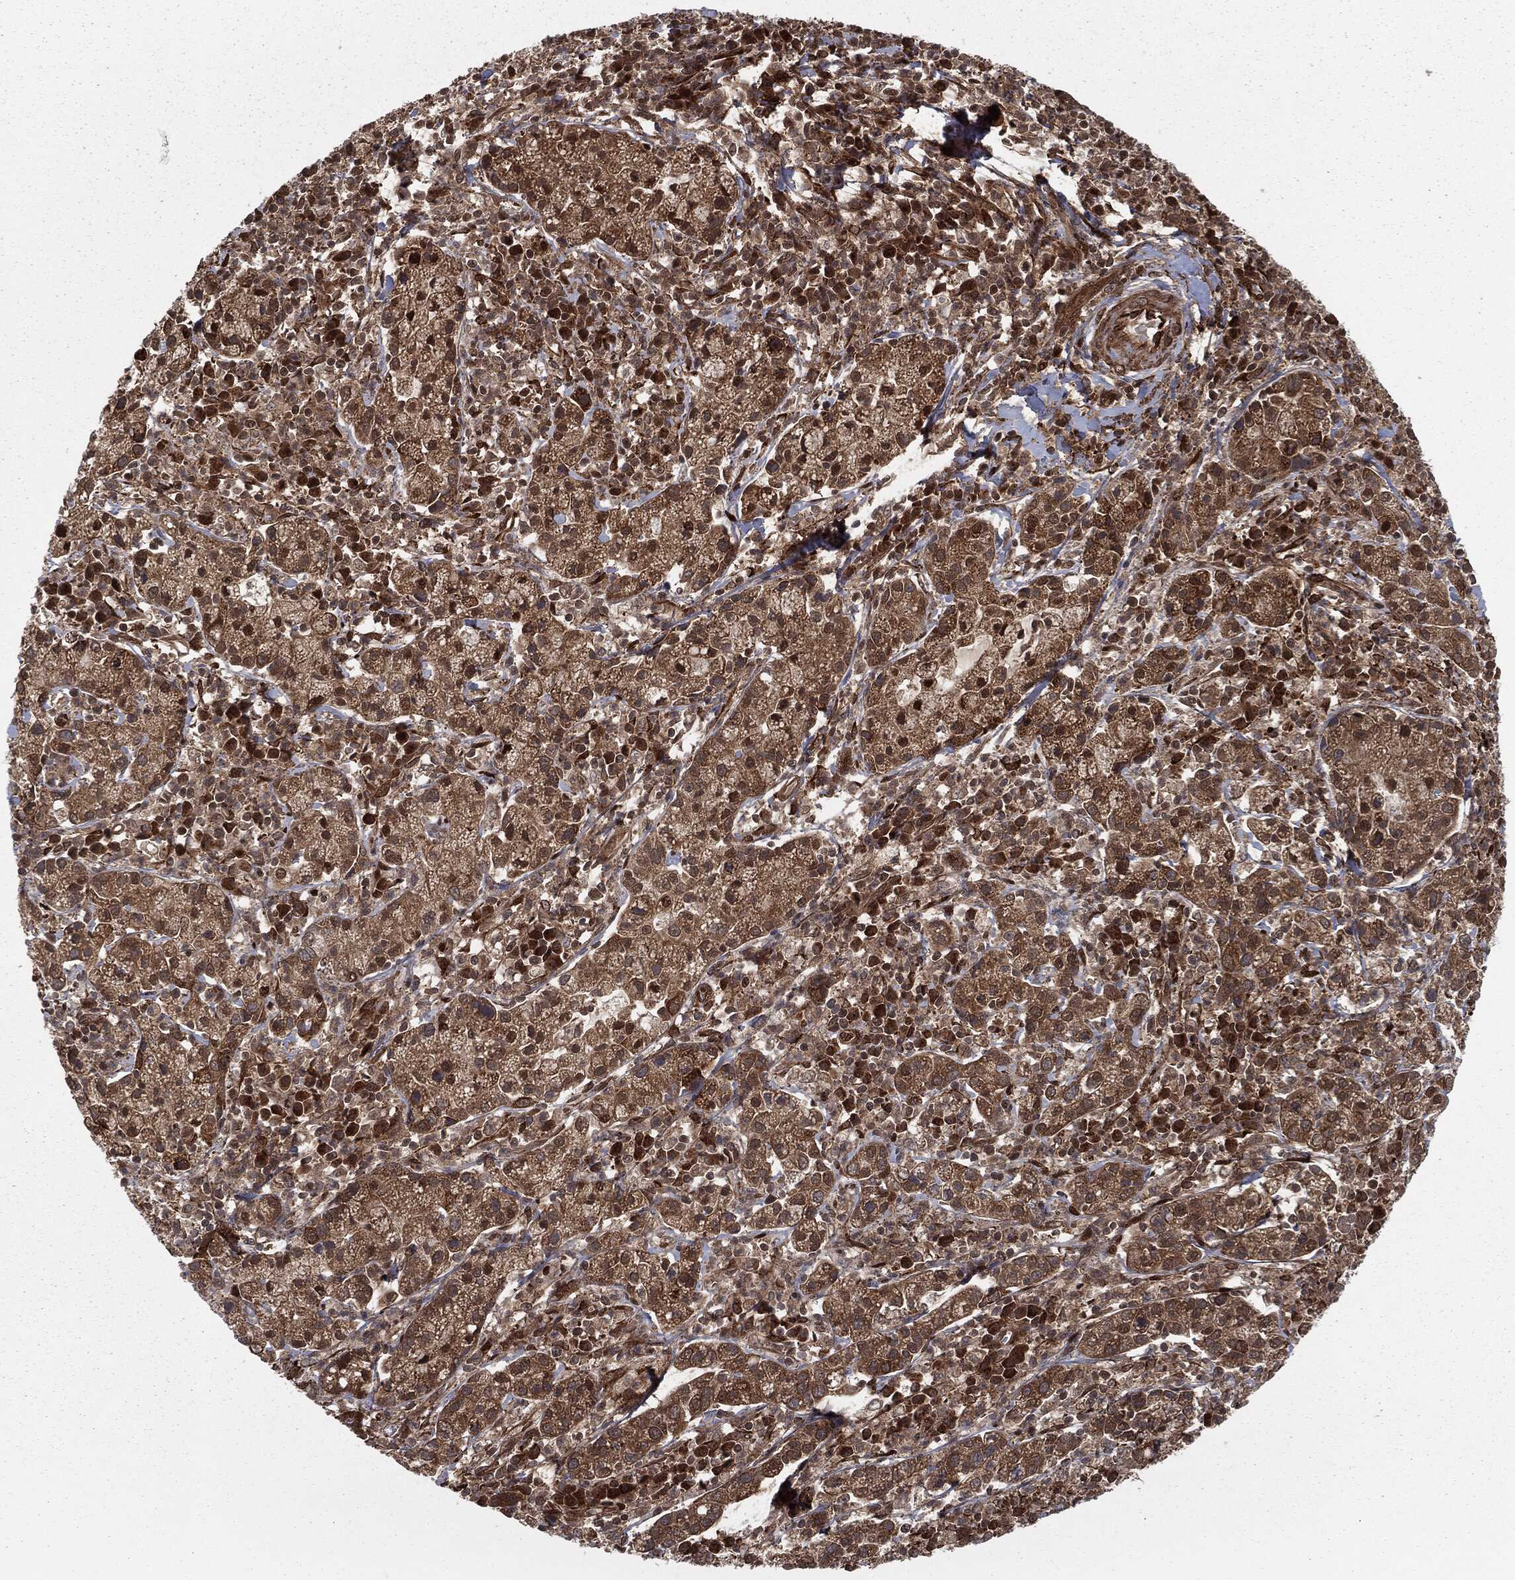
{"staining": {"intensity": "moderate", "quantity": ">75%", "location": "cytoplasmic/membranous"}, "tissue": "cervical cancer", "cell_type": "Tumor cells", "image_type": "cancer", "snomed": [{"axis": "morphology", "description": "Normal tissue, NOS"}, {"axis": "morphology", "description": "Adenocarcinoma, NOS"}, {"axis": "topography", "description": "Cervix"}], "caption": "Human cervical cancer stained for a protein (brown) reveals moderate cytoplasmic/membranous positive staining in approximately >75% of tumor cells.", "gene": "RANBP9", "patient": {"sex": "female", "age": 44}}